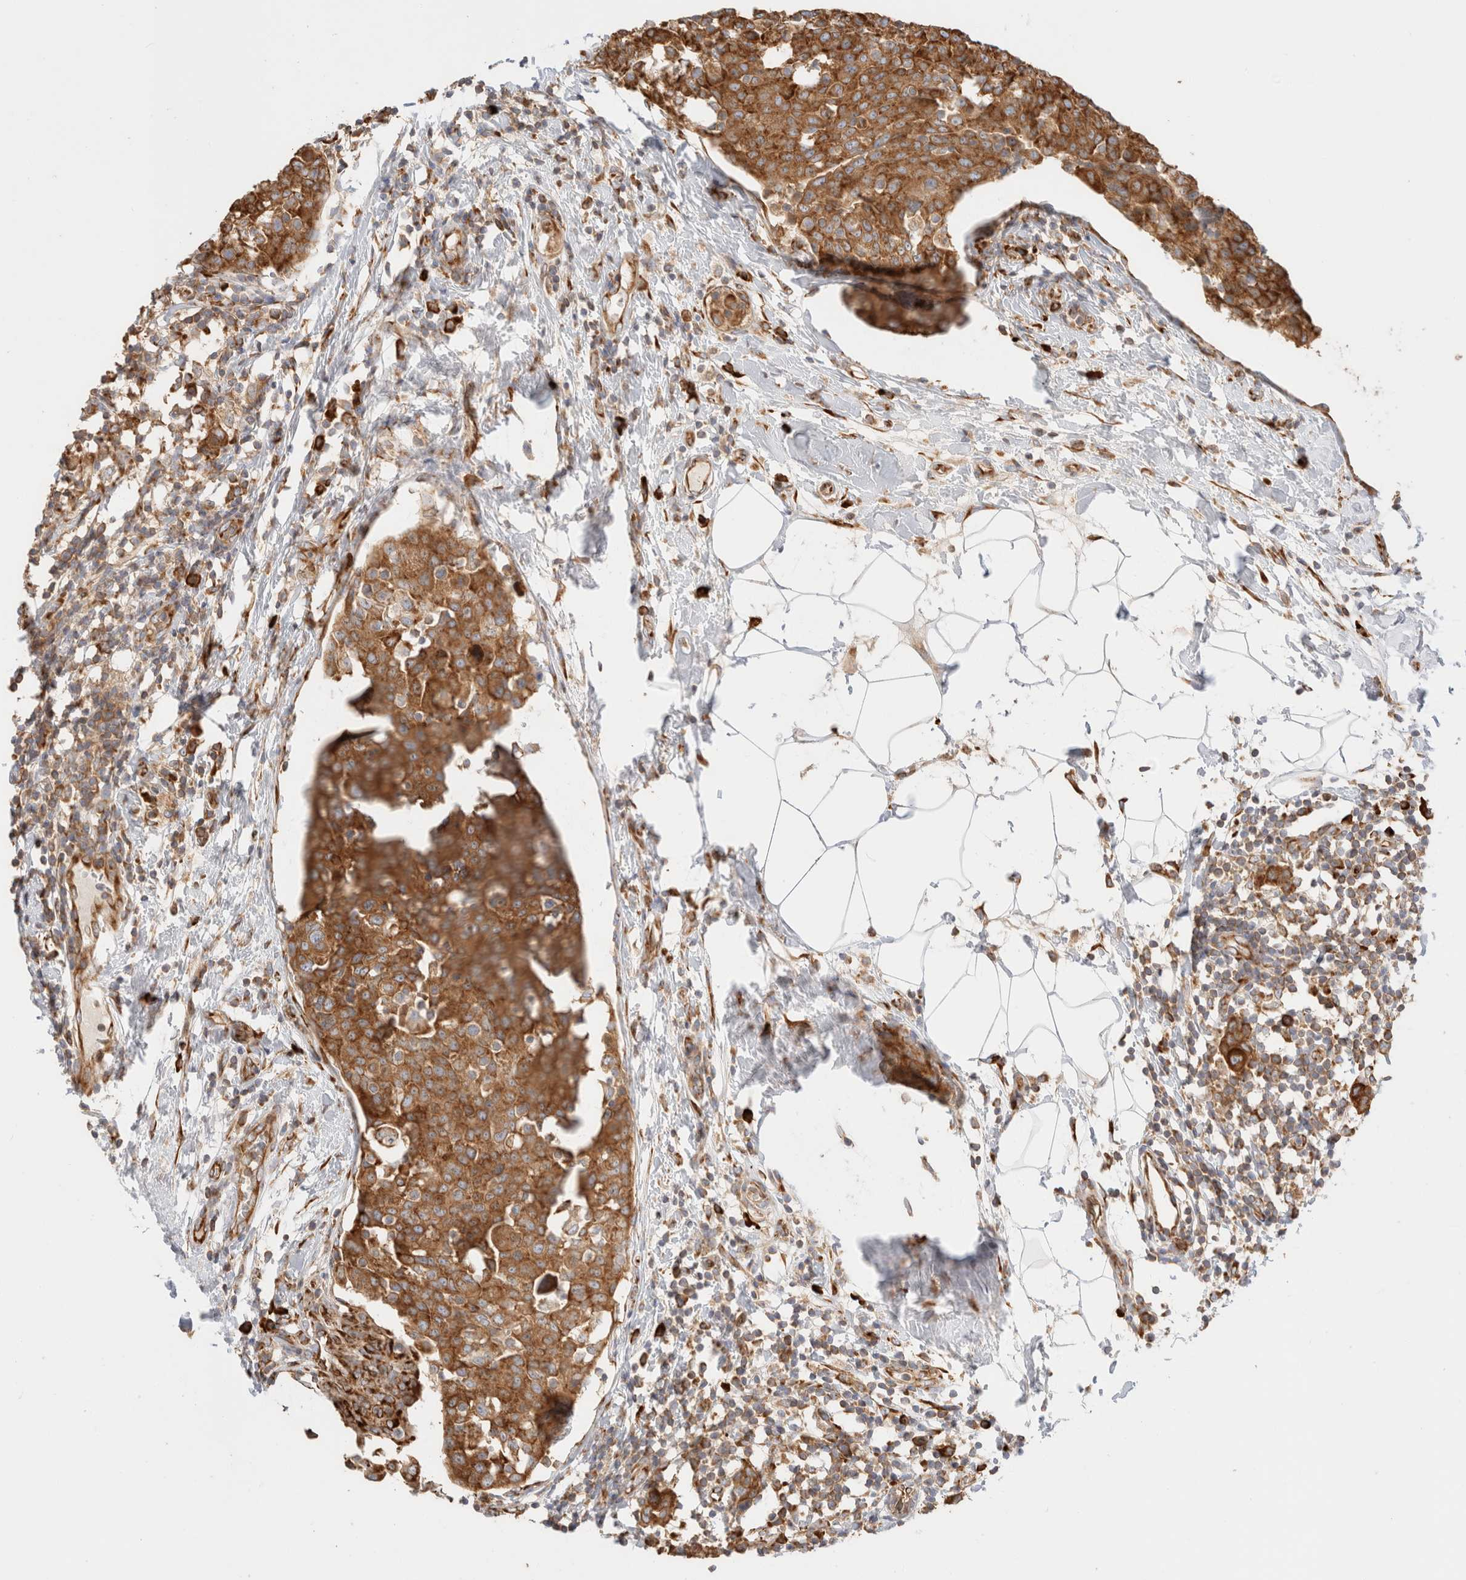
{"staining": {"intensity": "moderate", "quantity": ">75%", "location": "cytoplasmic/membranous"}, "tissue": "breast cancer", "cell_type": "Tumor cells", "image_type": "cancer", "snomed": [{"axis": "morphology", "description": "Normal tissue, NOS"}, {"axis": "morphology", "description": "Duct carcinoma"}, {"axis": "topography", "description": "Breast"}], "caption": "Immunohistochemistry (IHC) staining of invasive ductal carcinoma (breast), which demonstrates medium levels of moderate cytoplasmic/membranous positivity in about >75% of tumor cells indicating moderate cytoplasmic/membranous protein expression. The staining was performed using DAB (brown) for protein detection and nuclei were counterstained in hematoxylin (blue).", "gene": "ZC2HC1A", "patient": {"sex": "female", "age": 37}}